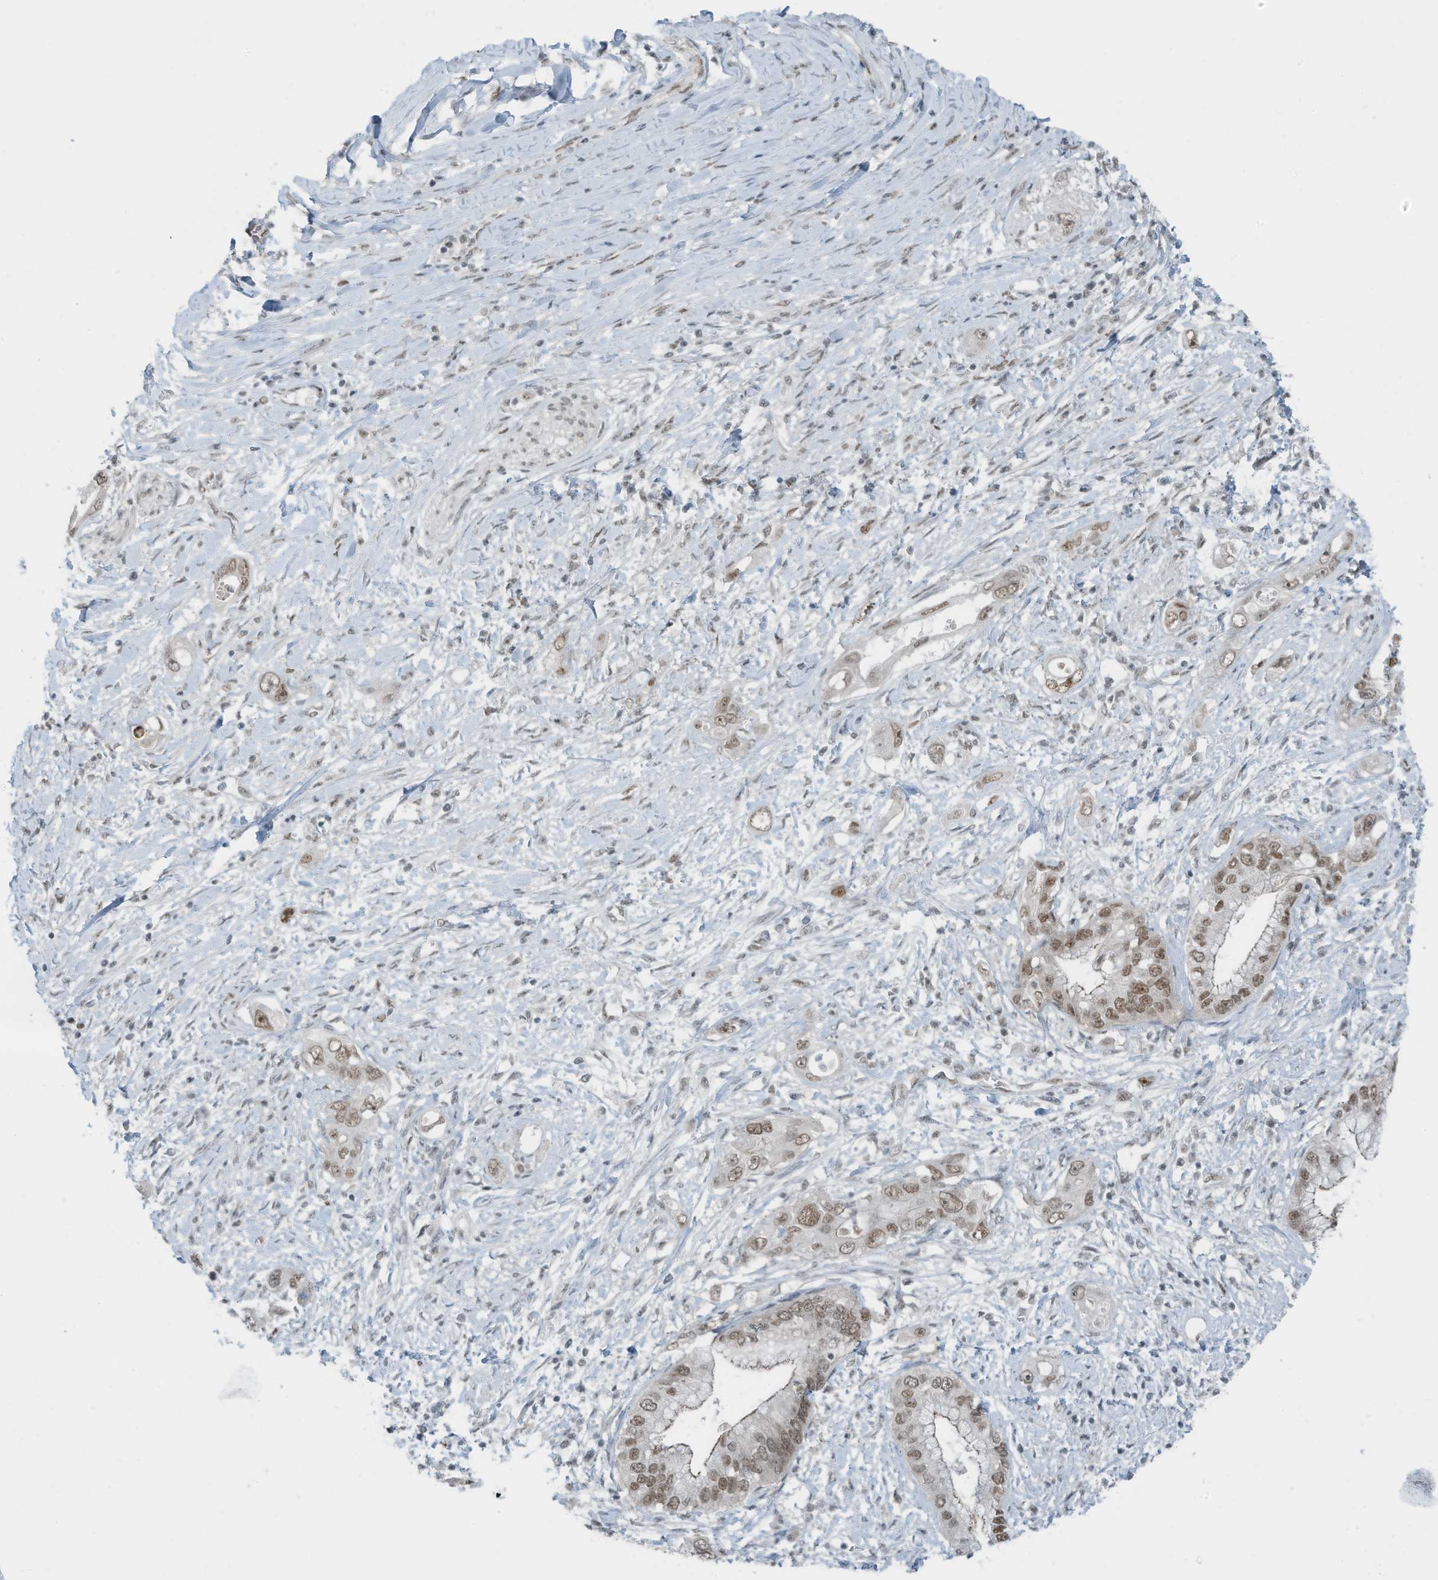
{"staining": {"intensity": "moderate", "quantity": ">75%", "location": "nuclear"}, "tissue": "pancreatic cancer", "cell_type": "Tumor cells", "image_type": "cancer", "snomed": [{"axis": "morphology", "description": "Inflammation, NOS"}, {"axis": "morphology", "description": "Adenocarcinoma, NOS"}, {"axis": "topography", "description": "Pancreas"}], "caption": "DAB immunohistochemical staining of human adenocarcinoma (pancreatic) shows moderate nuclear protein staining in about >75% of tumor cells.", "gene": "WRNIP1", "patient": {"sex": "female", "age": 56}}